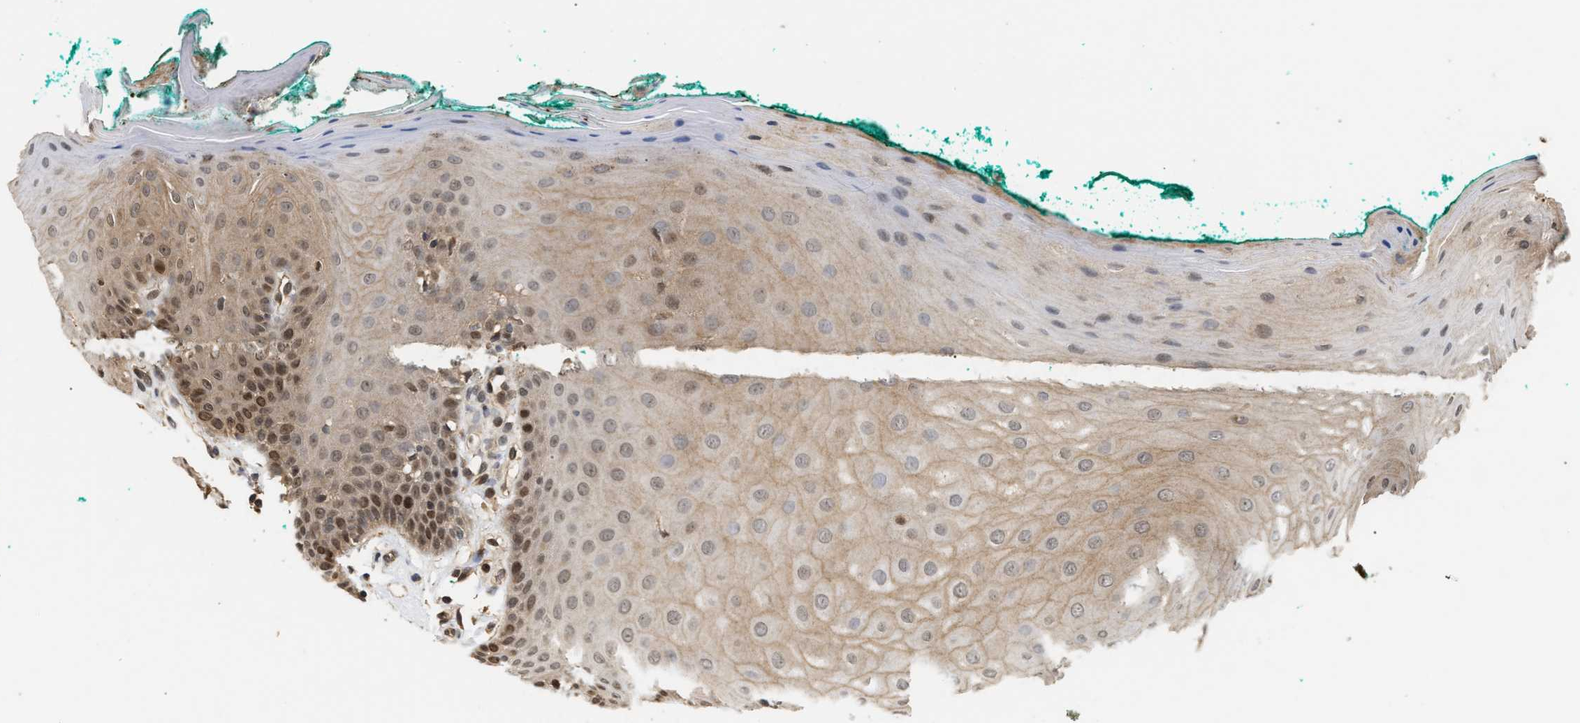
{"staining": {"intensity": "moderate", "quantity": ">75%", "location": "cytoplasmic/membranous,nuclear"}, "tissue": "oral mucosa", "cell_type": "Squamous epithelial cells", "image_type": "normal", "snomed": [{"axis": "morphology", "description": "Normal tissue, NOS"}, {"axis": "topography", "description": "Skeletal muscle"}, {"axis": "topography", "description": "Oral tissue"}], "caption": "This photomicrograph displays unremarkable oral mucosa stained with immunohistochemistry (IHC) to label a protein in brown. The cytoplasmic/membranous,nuclear of squamous epithelial cells show moderate positivity for the protein. Nuclei are counter-stained blue.", "gene": "ABHD5", "patient": {"sex": "male", "age": 58}}